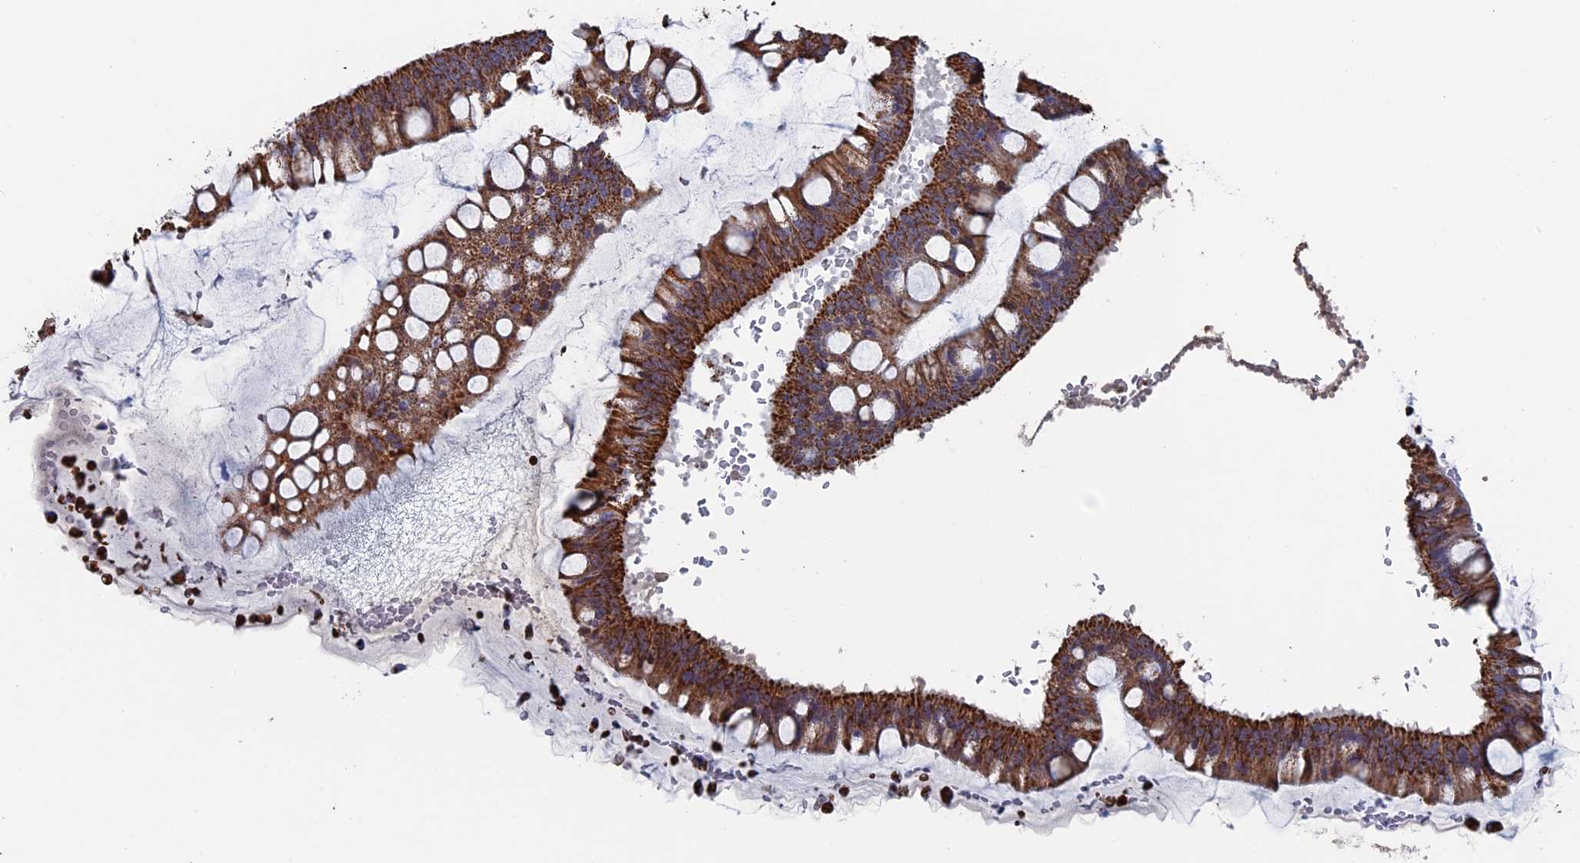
{"staining": {"intensity": "strong", "quantity": ">75%", "location": "cytoplasmic/membranous"}, "tissue": "ovarian cancer", "cell_type": "Tumor cells", "image_type": "cancer", "snomed": [{"axis": "morphology", "description": "Cystadenocarcinoma, mucinous, NOS"}, {"axis": "topography", "description": "Ovary"}], "caption": "Tumor cells demonstrate high levels of strong cytoplasmic/membranous expression in approximately >75% of cells in human mucinous cystadenocarcinoma (ovarian).", "gene": "SEC24D", "patient": {"sex": "female", "age": 73}}